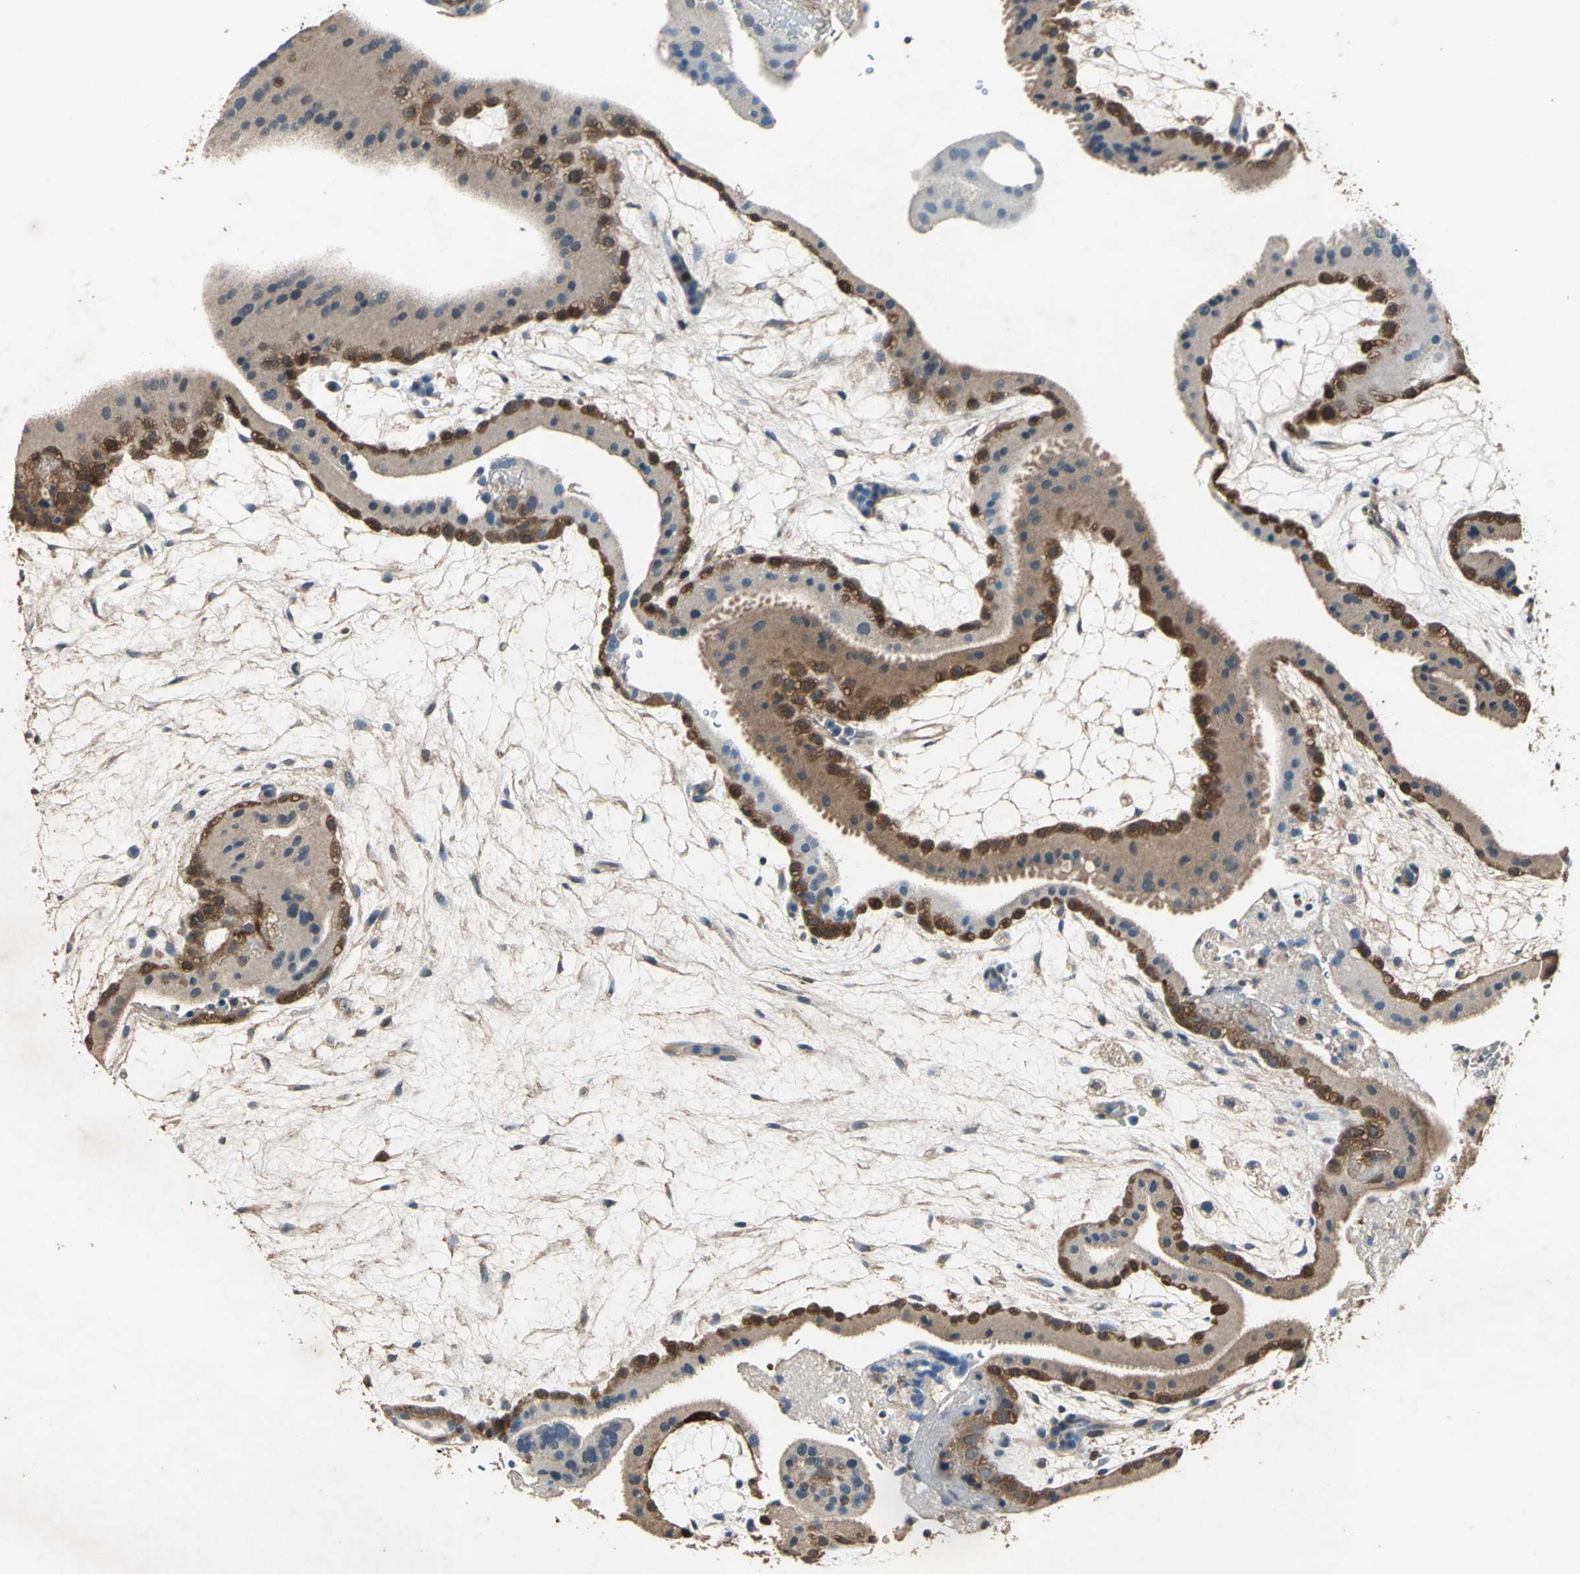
{"staining": {"intensity": "moderate", "quantity": "25%-75%", "location": "cytoplasmic/membranous"}, "tissue": "placenta", "cell_type": "Trophoblastic cells", "image_type": "normal", "snomed": [{"axis": "morphology", "description": "Normal tissue, NOS"}, {"axis": "topography", "description": "Placenta"}], "caption": "This is a photomicrograph of IHC staining of unremarkable placenta, which shows moderate staining in the cytoplasmic/membranous of trophoblastic cells.", "gene": "RRM2B", "patient": {"sex": "female", "age": 19}}